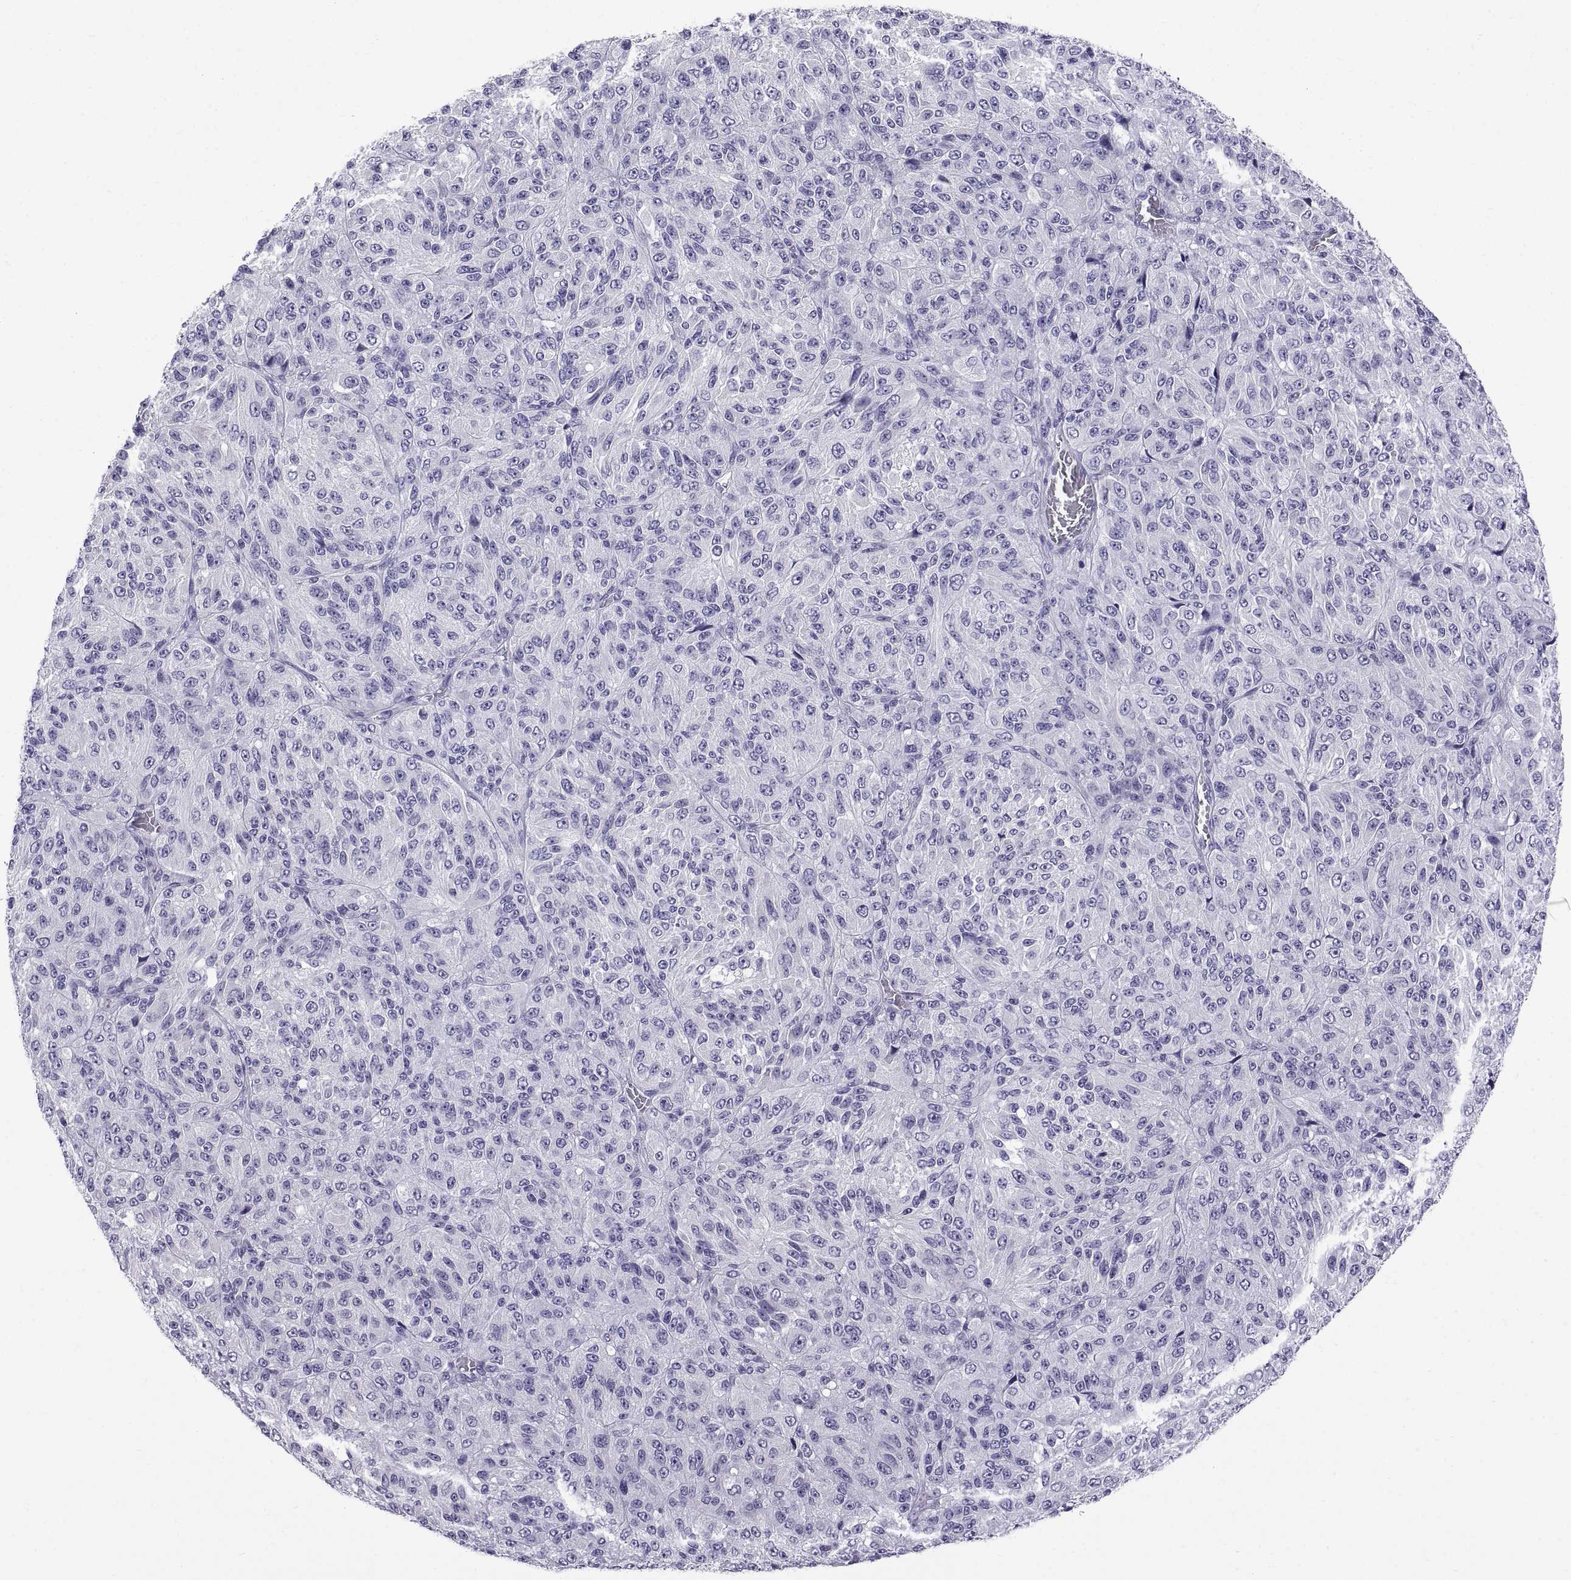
{"staining": {"intensity": "negative", "quantity": "none", "location": "none"}, "tissue": "melanoma", "cell_type": "Tumor cells", "image_type": "cancer", "snomed": [{"axis": "morphology", "description": "Malignant melanoma, Metastatic site"}, {"axis": "topography", "description": "Brain"}], "caption": "This is an immunohistochemistry (IHC) image of human malignant melanoma (metastatic site). There is no staining in tumor cells.", "gene": "SPDYE1", "patient": {"sex": "female", "age": 56}}